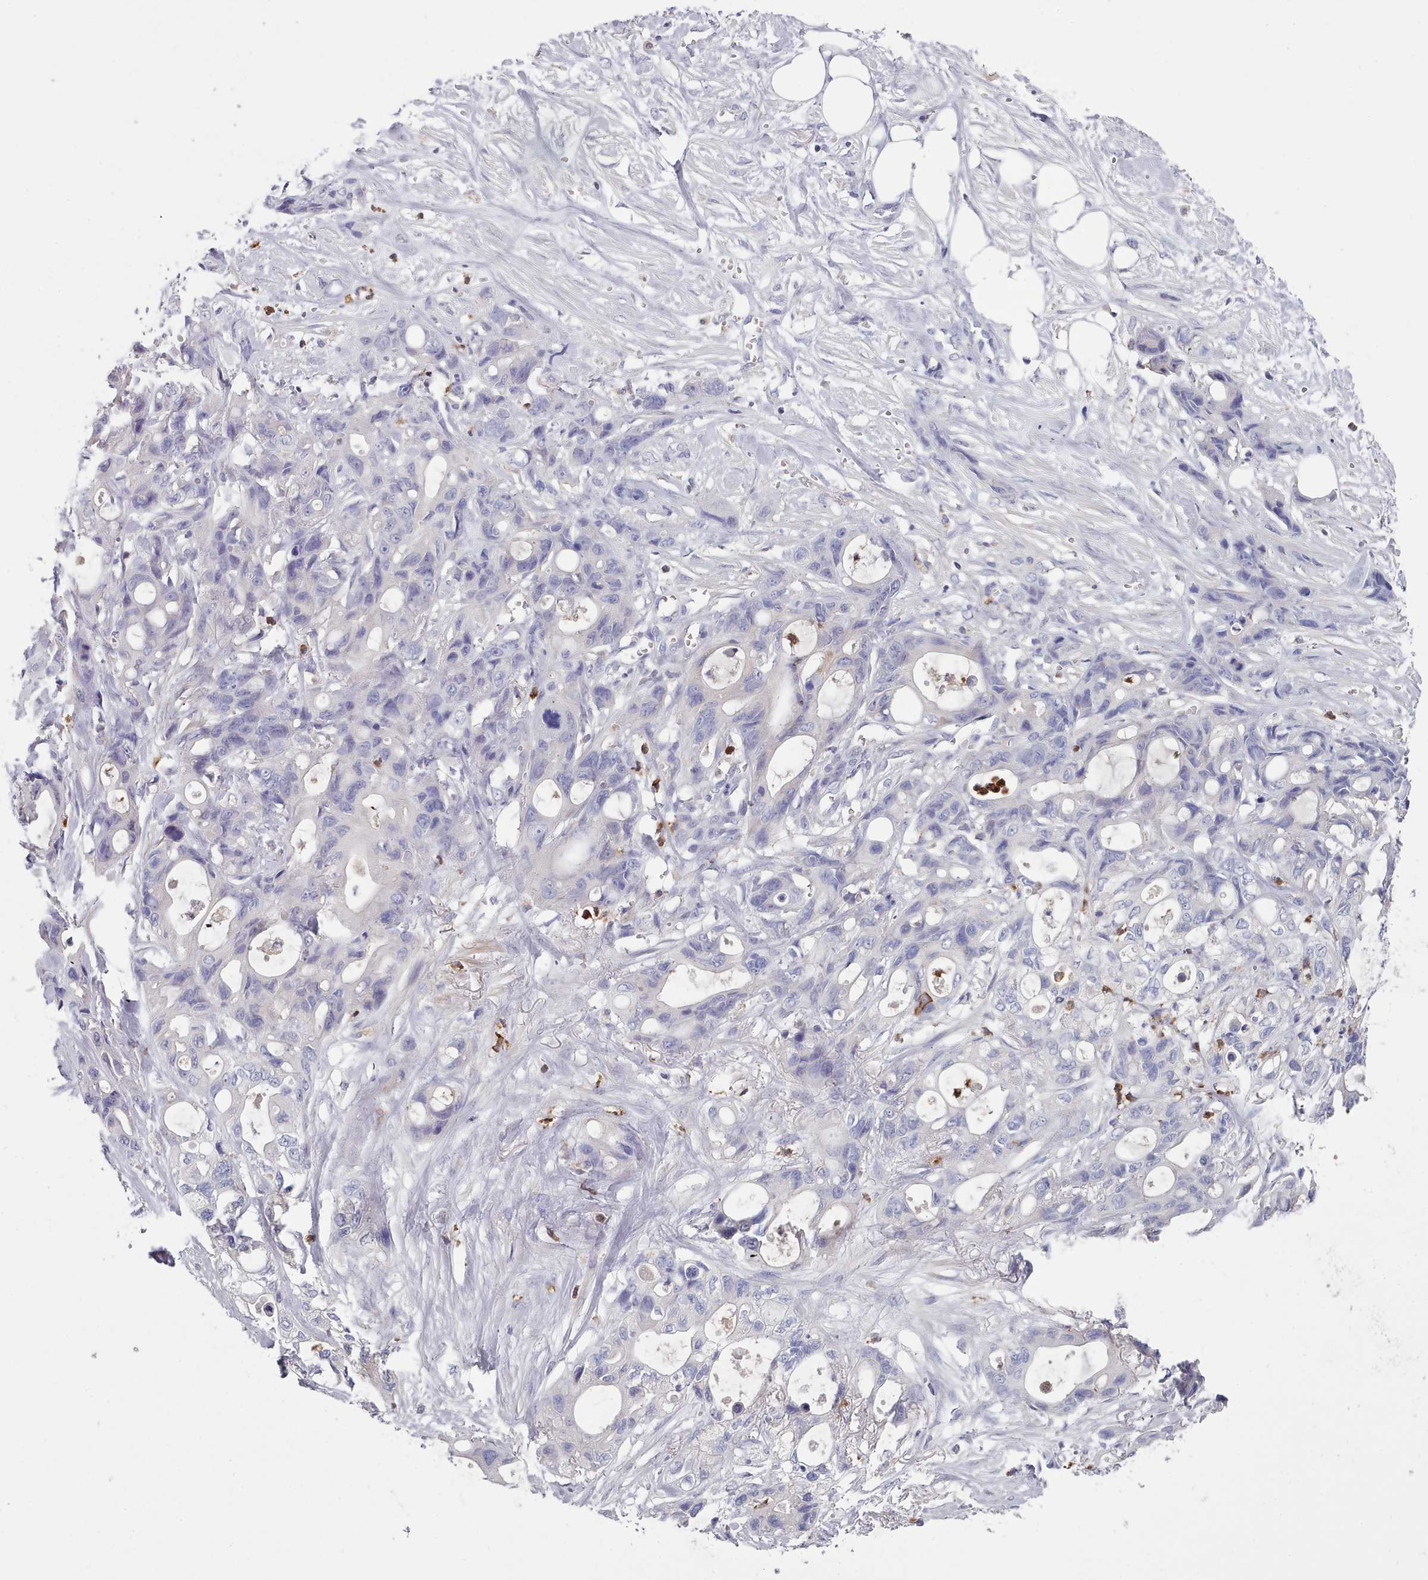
{"staining": {"intensity": "strong", "quantity": "<25%", "location": "cytoplasmic/membranous"}, "tissue": "ovarian cancer", "cell_type": "Tumor cells", "image_type": "cancer", "snomed": [{"axis": "morphology", "description": "Cystadenocarcinoma, mucinous, NOS"}, {"axis": "topography", "description": "Ovary"}], "caption": "Immunohistochemical staining of ovarian mucinous cystadenocarcinoma shows medium levels of strong cytoplasmic/membranous expression in about <25% of tumor cells. (IHC, brightfield microscopy, high magnification).", "gene": "RAC2", "patient": {"sex": "female", "age": 70}}